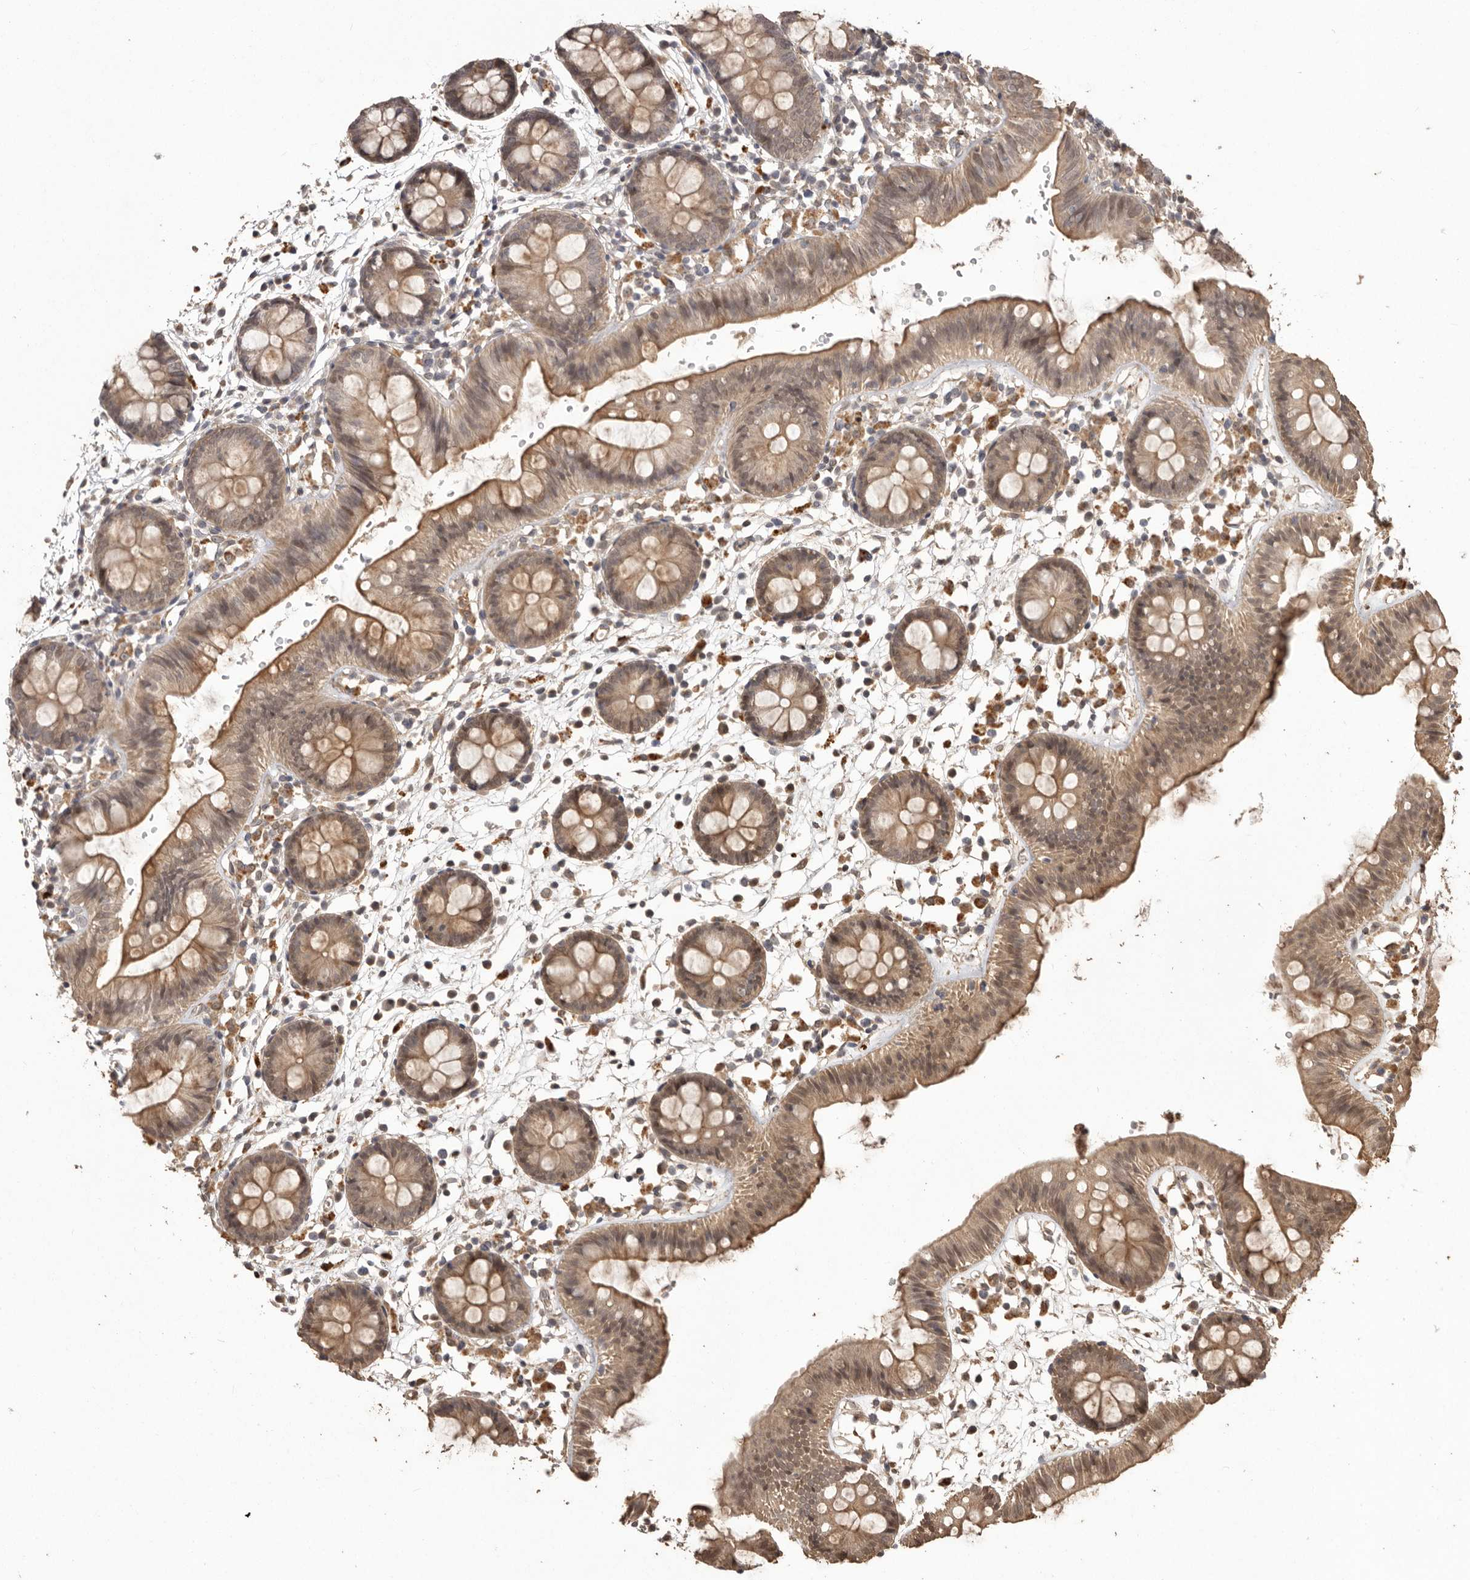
{"staining": {"intensity": "moderate", "quantity": ">75%", "location": "cytoplasmic/membranous"}, "tissue": "colon", "cell_type": "Endothelial cells", "image_type": "normal", "snomed": [{"axis": "morphology", "description": "Normal tissue, NOS"}, {"axis": "topography", "description": "Colon"}], "caption": "This is a photomicrograph of immunohistochemistry (IHC) staining of normal colon, which shows moderate staining in the cytoplasmic/membranous of endothelial cells.", "gene": "NUP43", "patient": {"sex": "male", "age": 56}}